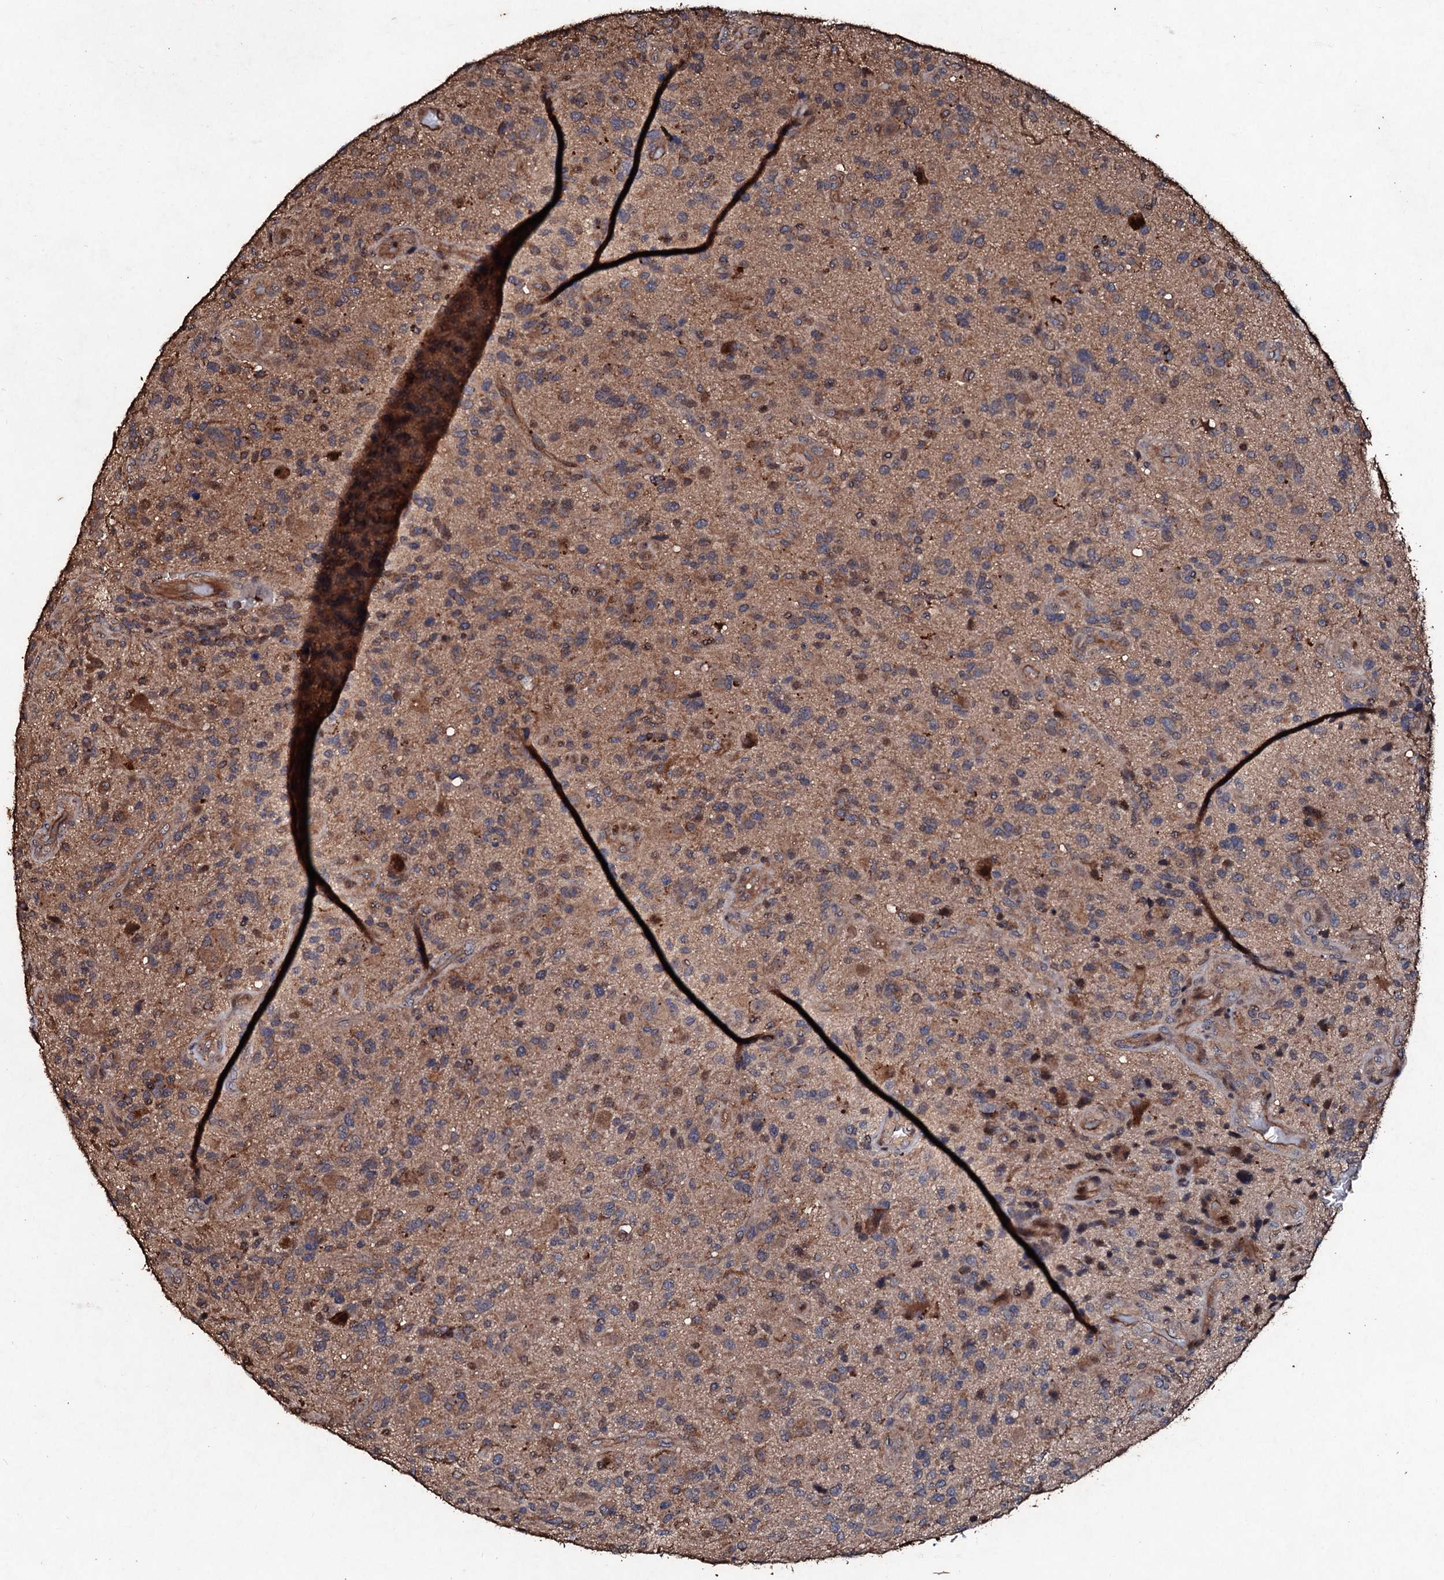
{"staining": {"intensity": "weak", "quantity": "<25%", "location": "cytoplasmic/membranous"}, "tissue": "glioma", "cell_type": "Tumor cells", "image_type": "cancer", "snomed": [{"axis": "morphology", "description": "Glioma, malignant, High grade"}, {"axis": "topography", "description": "Brain"}], "caption": "Tumor cells are negative for protein expression in human glioma.", "gene": "KERA", "patient": {"sex": "male", "age": 47}}